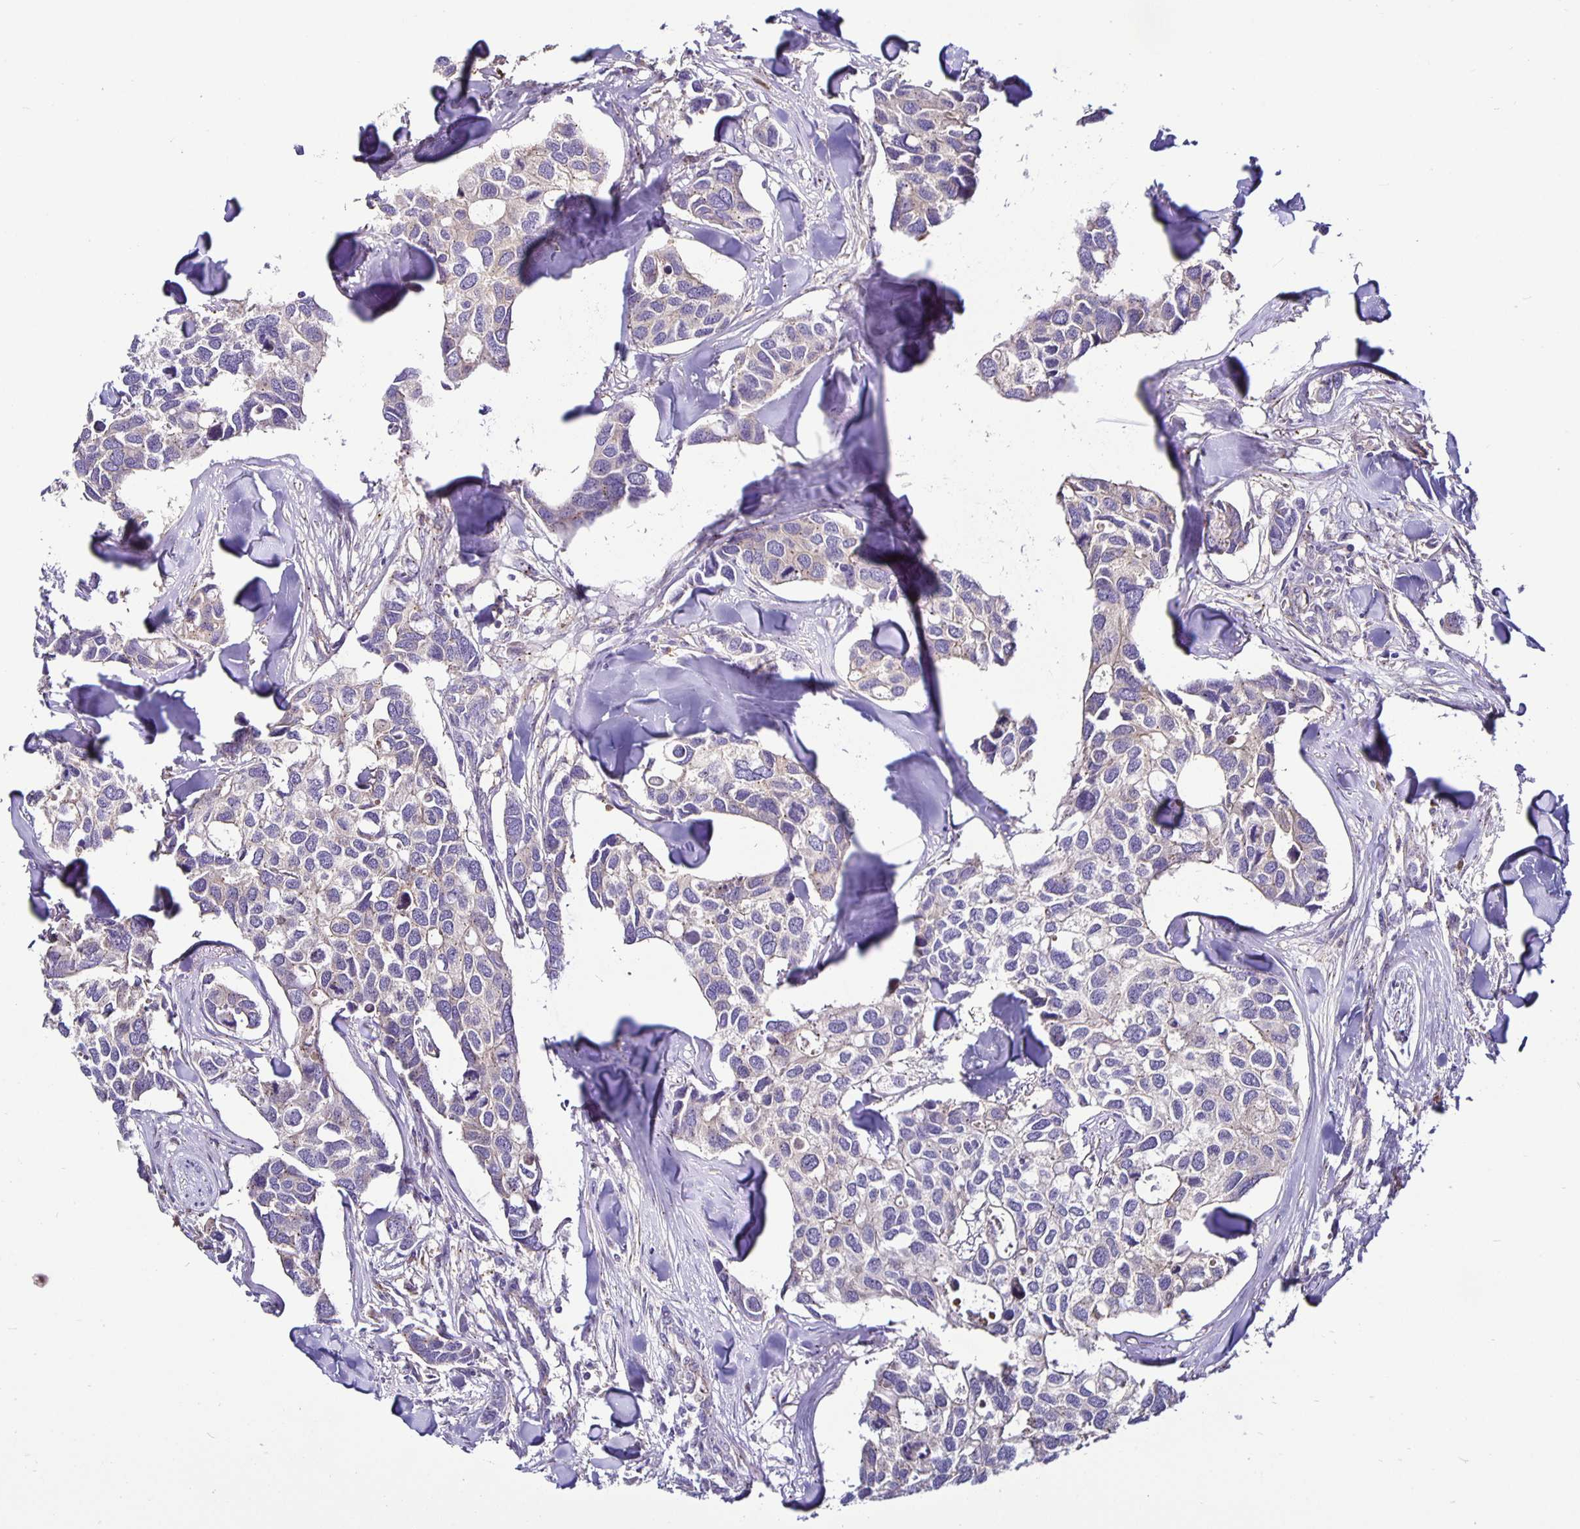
{"staining": {"intensity": "negative", "quantity": "none", "location": "none"}, "tissue": "breast cancer", "cell_type": "Tumor cells", "image_type": "cancer", "snomed": [{"axis": "morphology", "description": "Duct carcinoma"}, {"axis": "topography", "description": "Breast"}], "caption": "Tumor cells are negative for brown protein staining in infiltrating ductal carcinoma (breast).", "gene": "SNX5", "patient": {"sex": "female", "age": 83}}